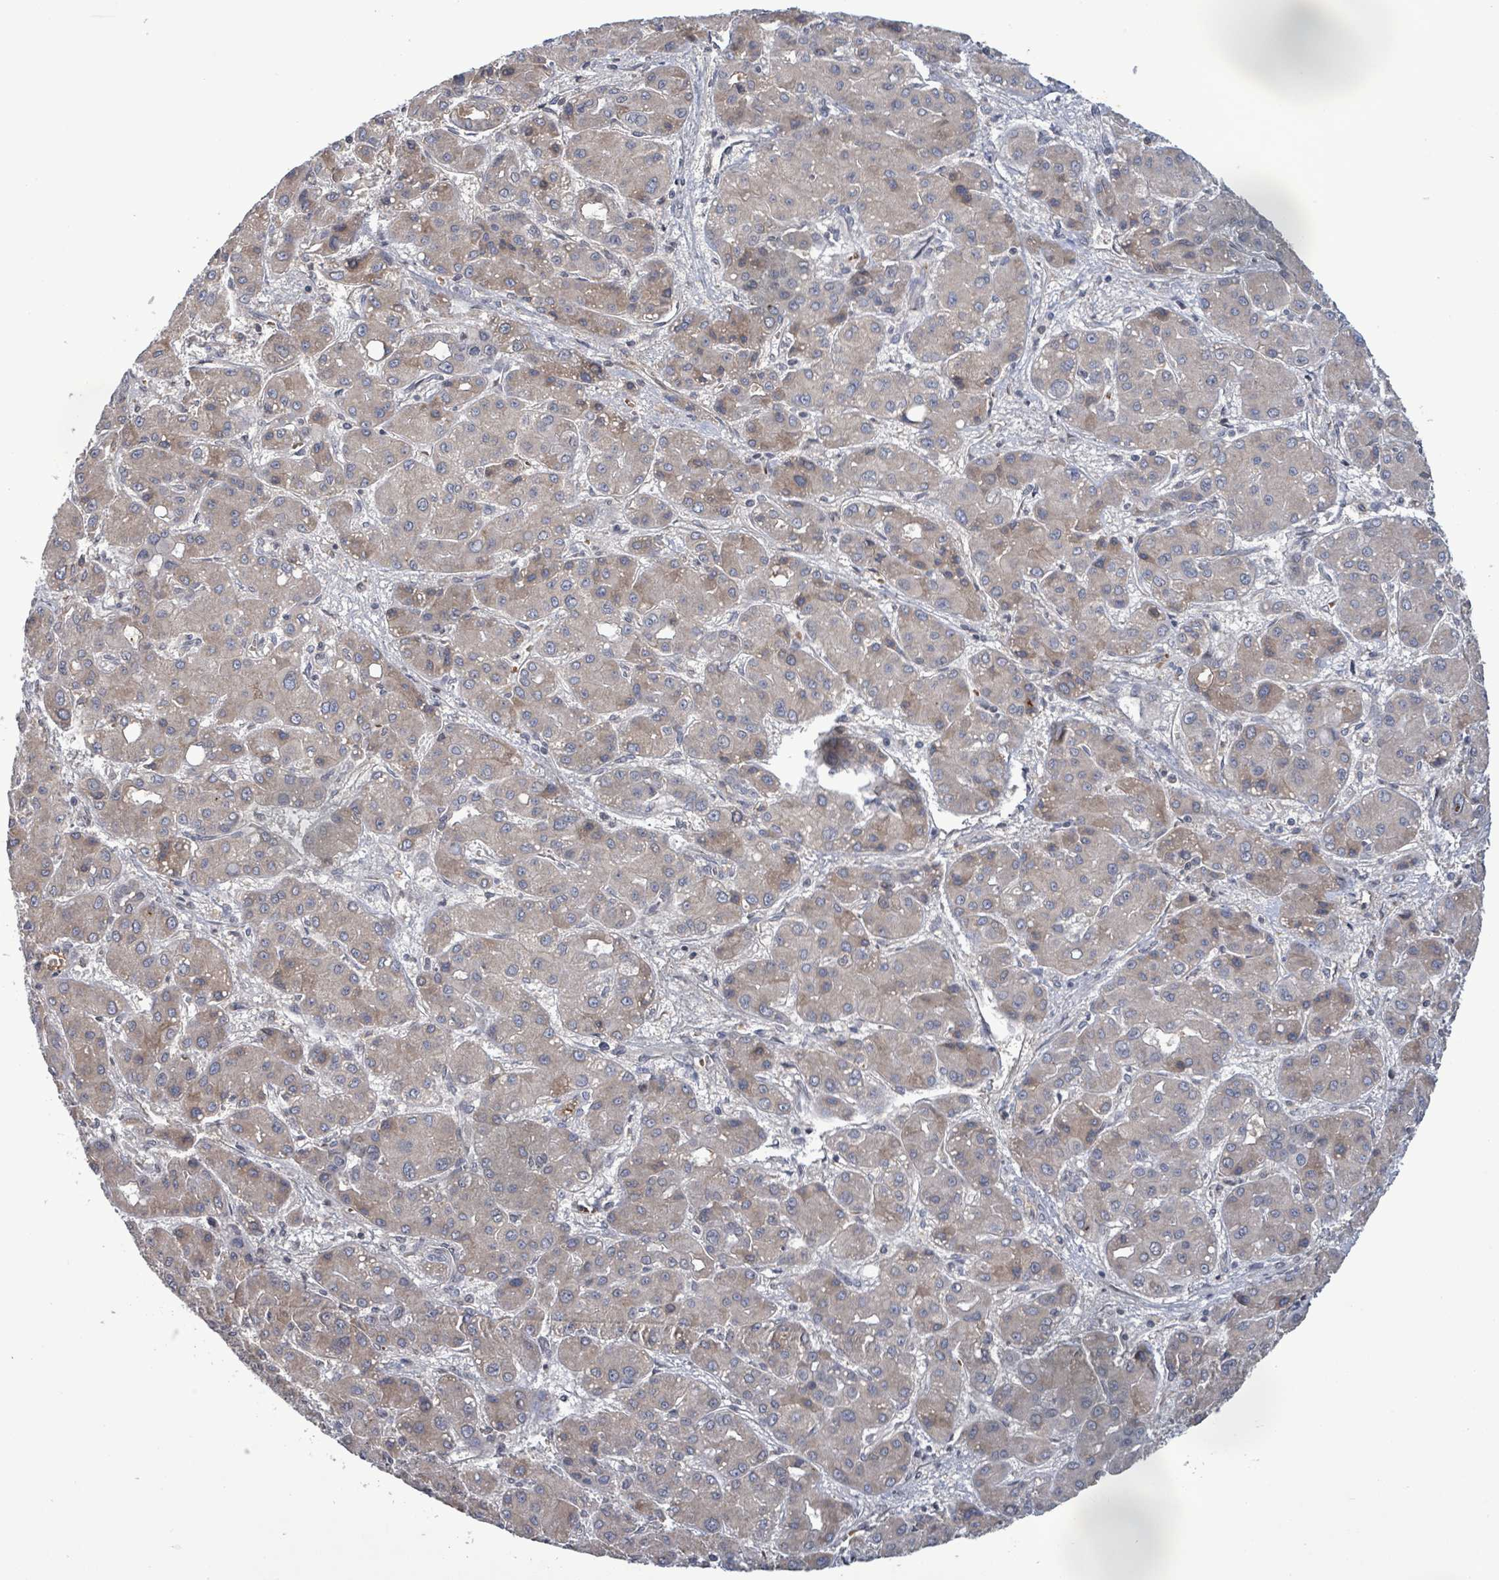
{"staining": {"intensity": "negative", "quantity": "none", "location": "none"}, "tissue": "liver cancer", "cell_type": "Tumor cells", "image_type": "cancer", "snomed": [{"axis": "morphology", "description": "Carcinoma, Hepatocellular, NOS"}, {"axis": "topography", "description": "Liver"}], "caption": "A photomicrograph of hepatocellular carcinoma (liver) stained for a protein demonstrates no brown staining in tumor cells.", "gene": "GRM8", "patient": {"sex": "male", "age": 55}}